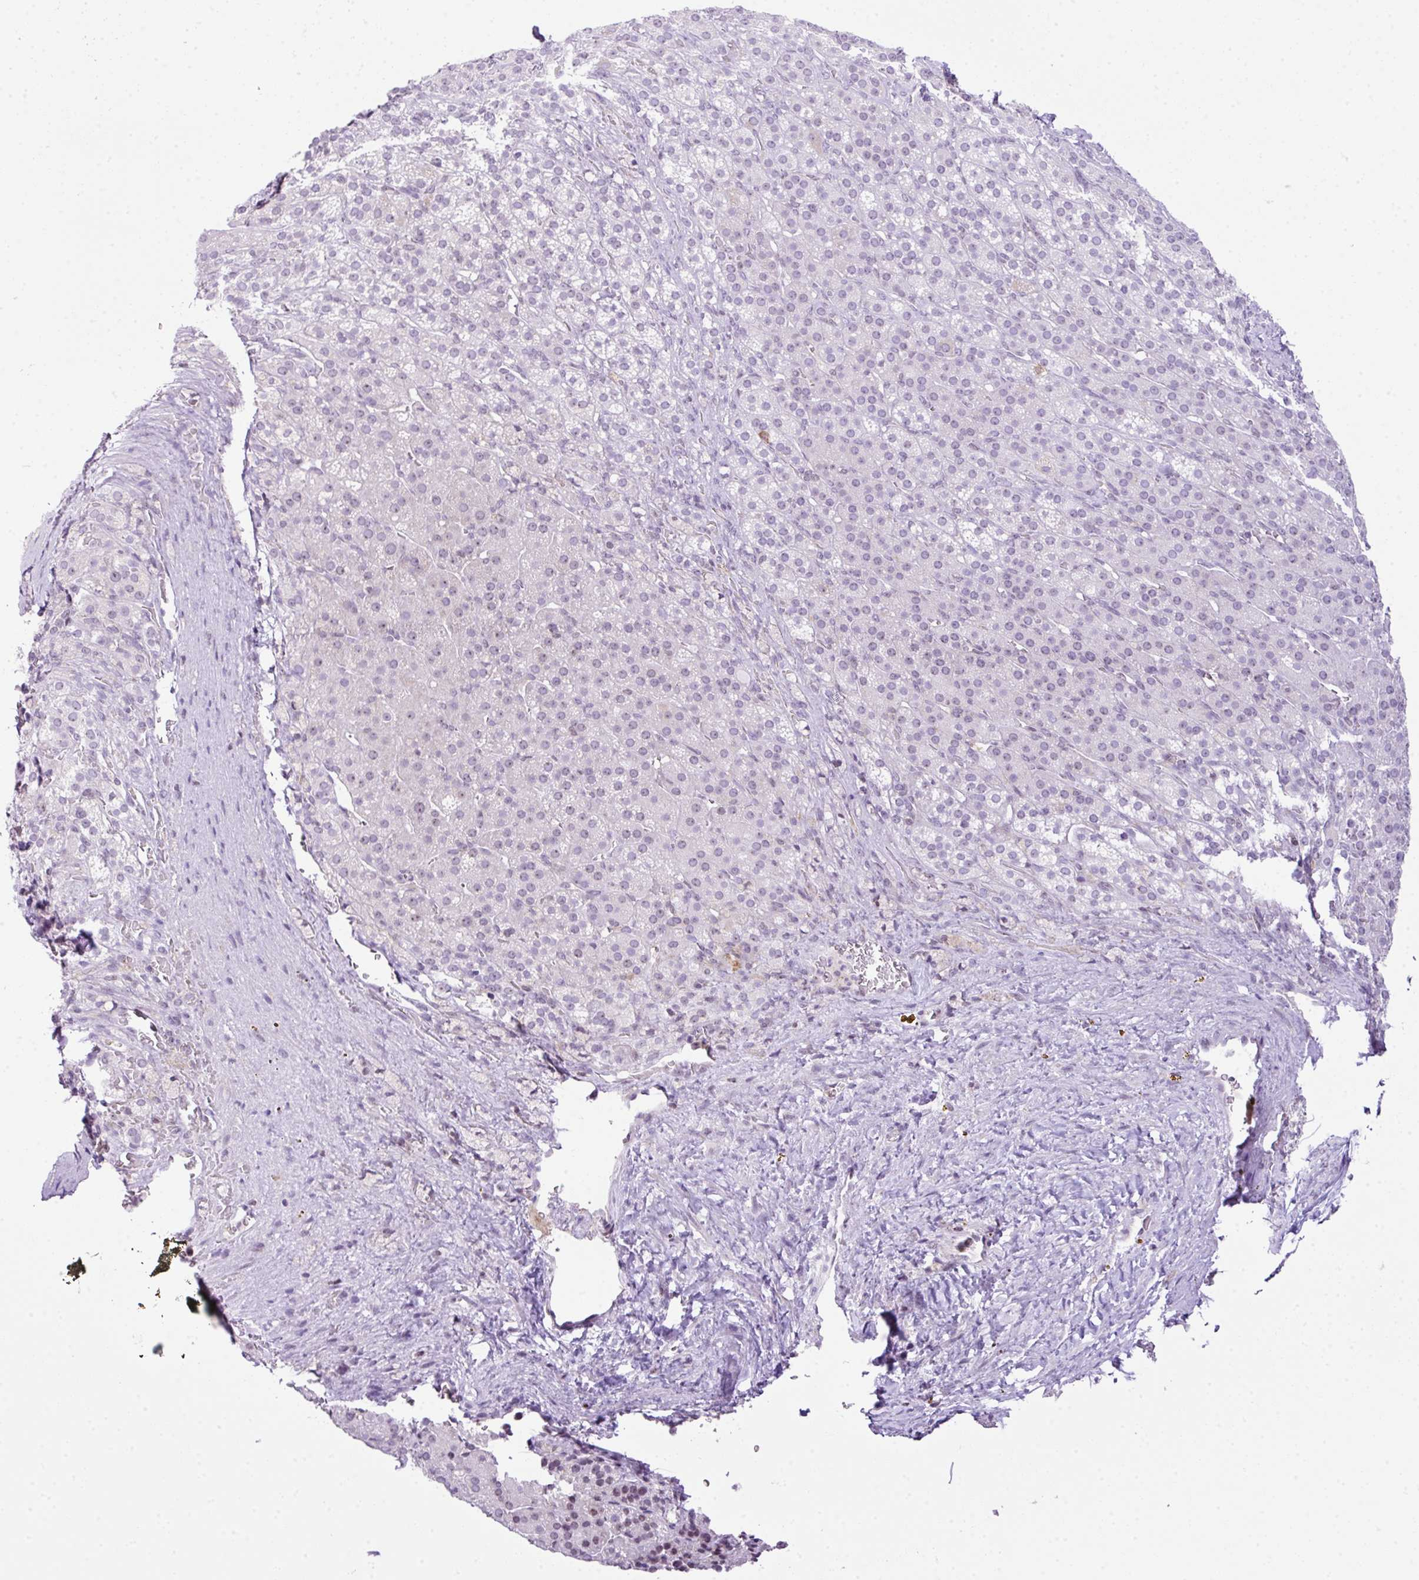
{"staining": {"intensity": "negative", "quantity": "none", "location": "none"}, "tissue": "adrenal gland", "cell_type": "Glandular cells", "image_type": "normal", "snomed": [{"axis": "morphology", "description": "Normal tissue, NOS"}, {"axis": "topography", "description": "Adrenal gland"}], "caption": "Micrograph shows no protein expression in glandular cells of benign adrenal gland. Nuclei are stained in blue.", "gene": "CCDC137", "patient": {"sex": "female", "age": 41}}